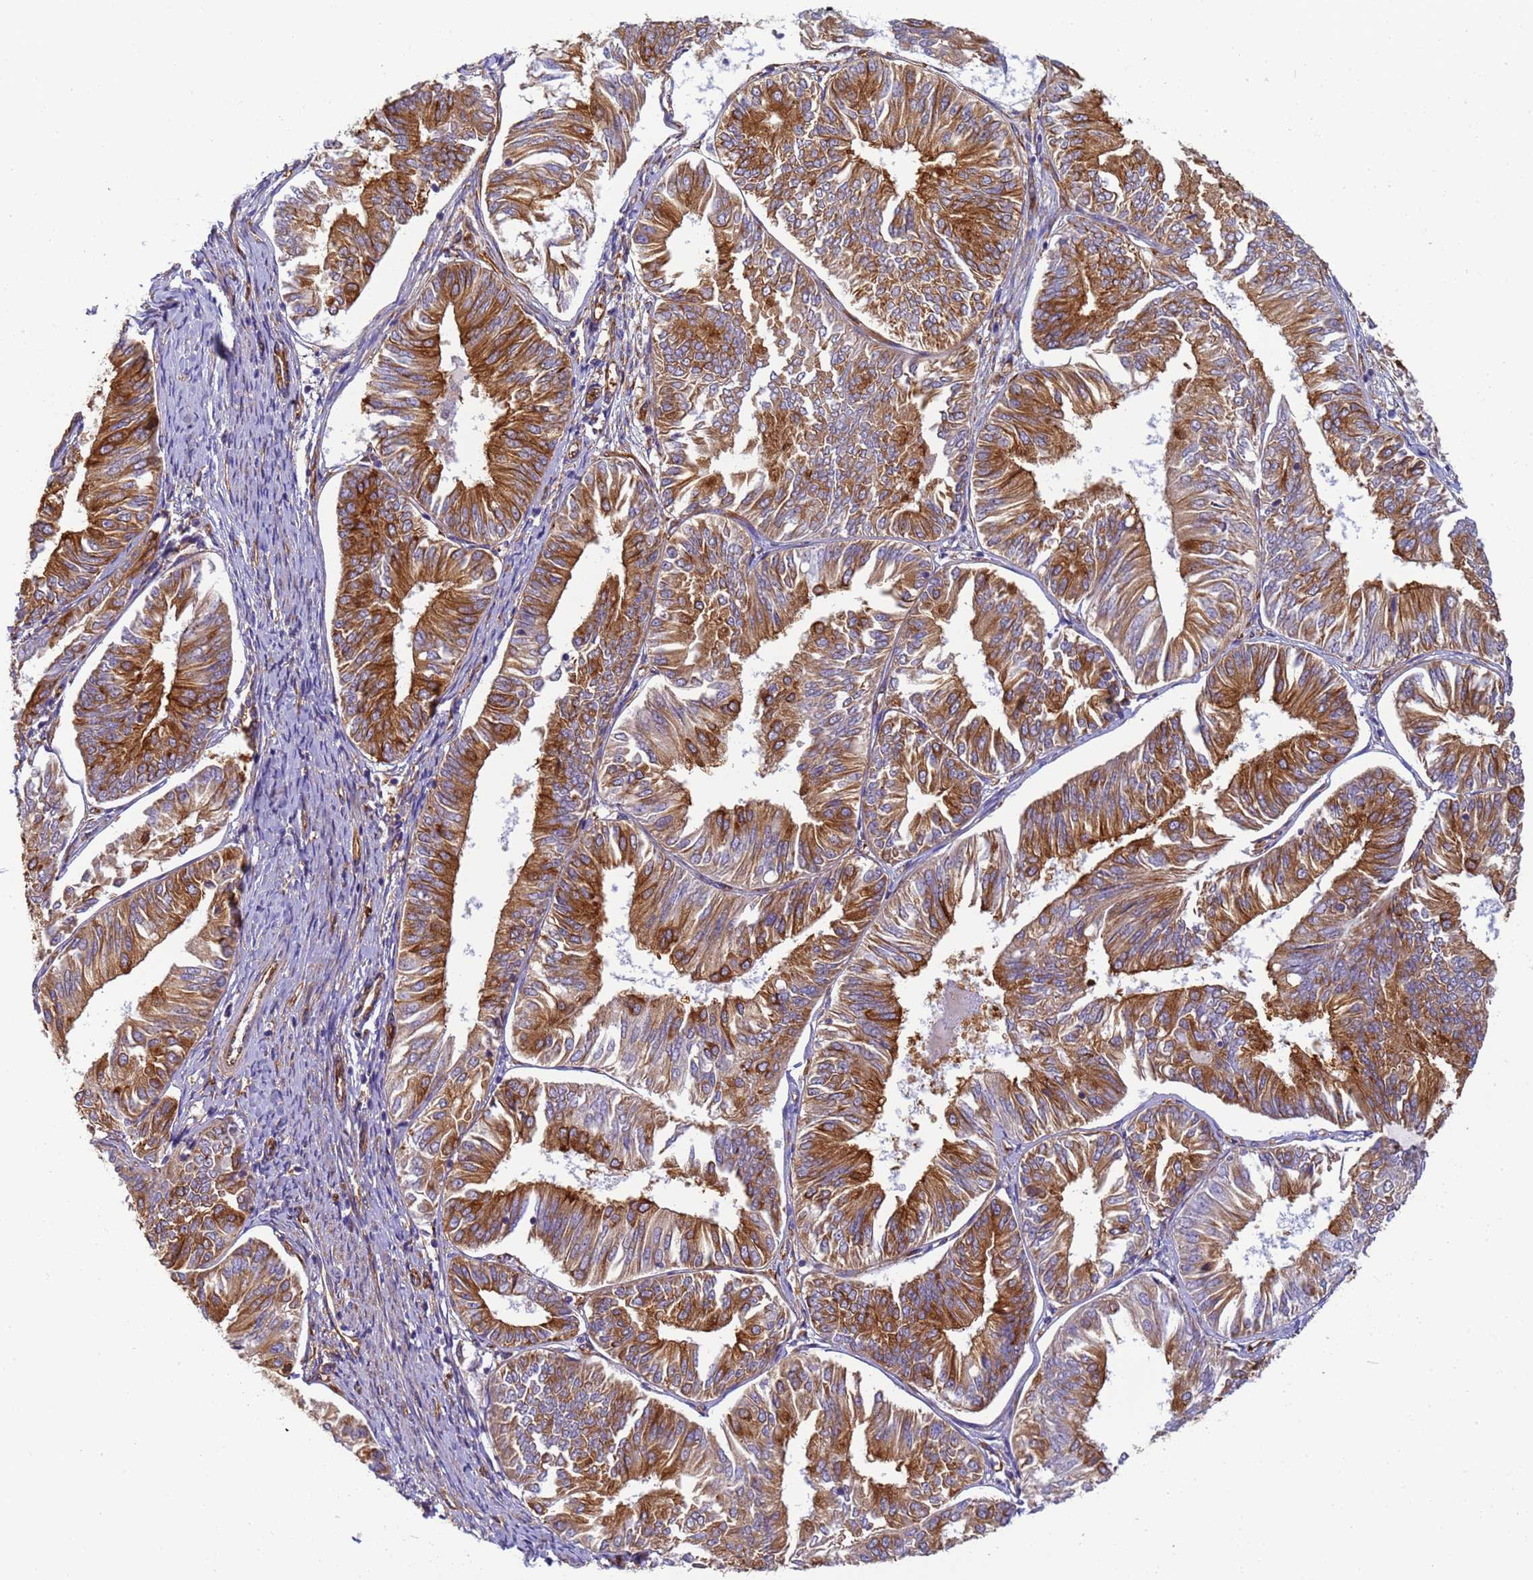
{"staining": {"intensity": "strong", "quantity": "25%-75%", "location": "cytoplasmic/membranous"}, "tissue": "endometrial cancer", "cell_type": "Tumor cells", "image_type": "cancer", "snomed": [{"axis": "morphology", "description": "Adenocarcinoma, NOS"}, {"axis": "topography", "description": "Endometrium"}], "caption": "Endometrial adenocarcinoma stained with immunohistochemistry displays strong cytoplasmic/membranous positivity in approximately 25%-75% of tumor cells. (DAB (3,3'-diaminobenzidine) = brown stain, brightfield microscopy at high magnification).", "gene": "DYNC1I2", "patient": {"sex": "female", "age": 58}}